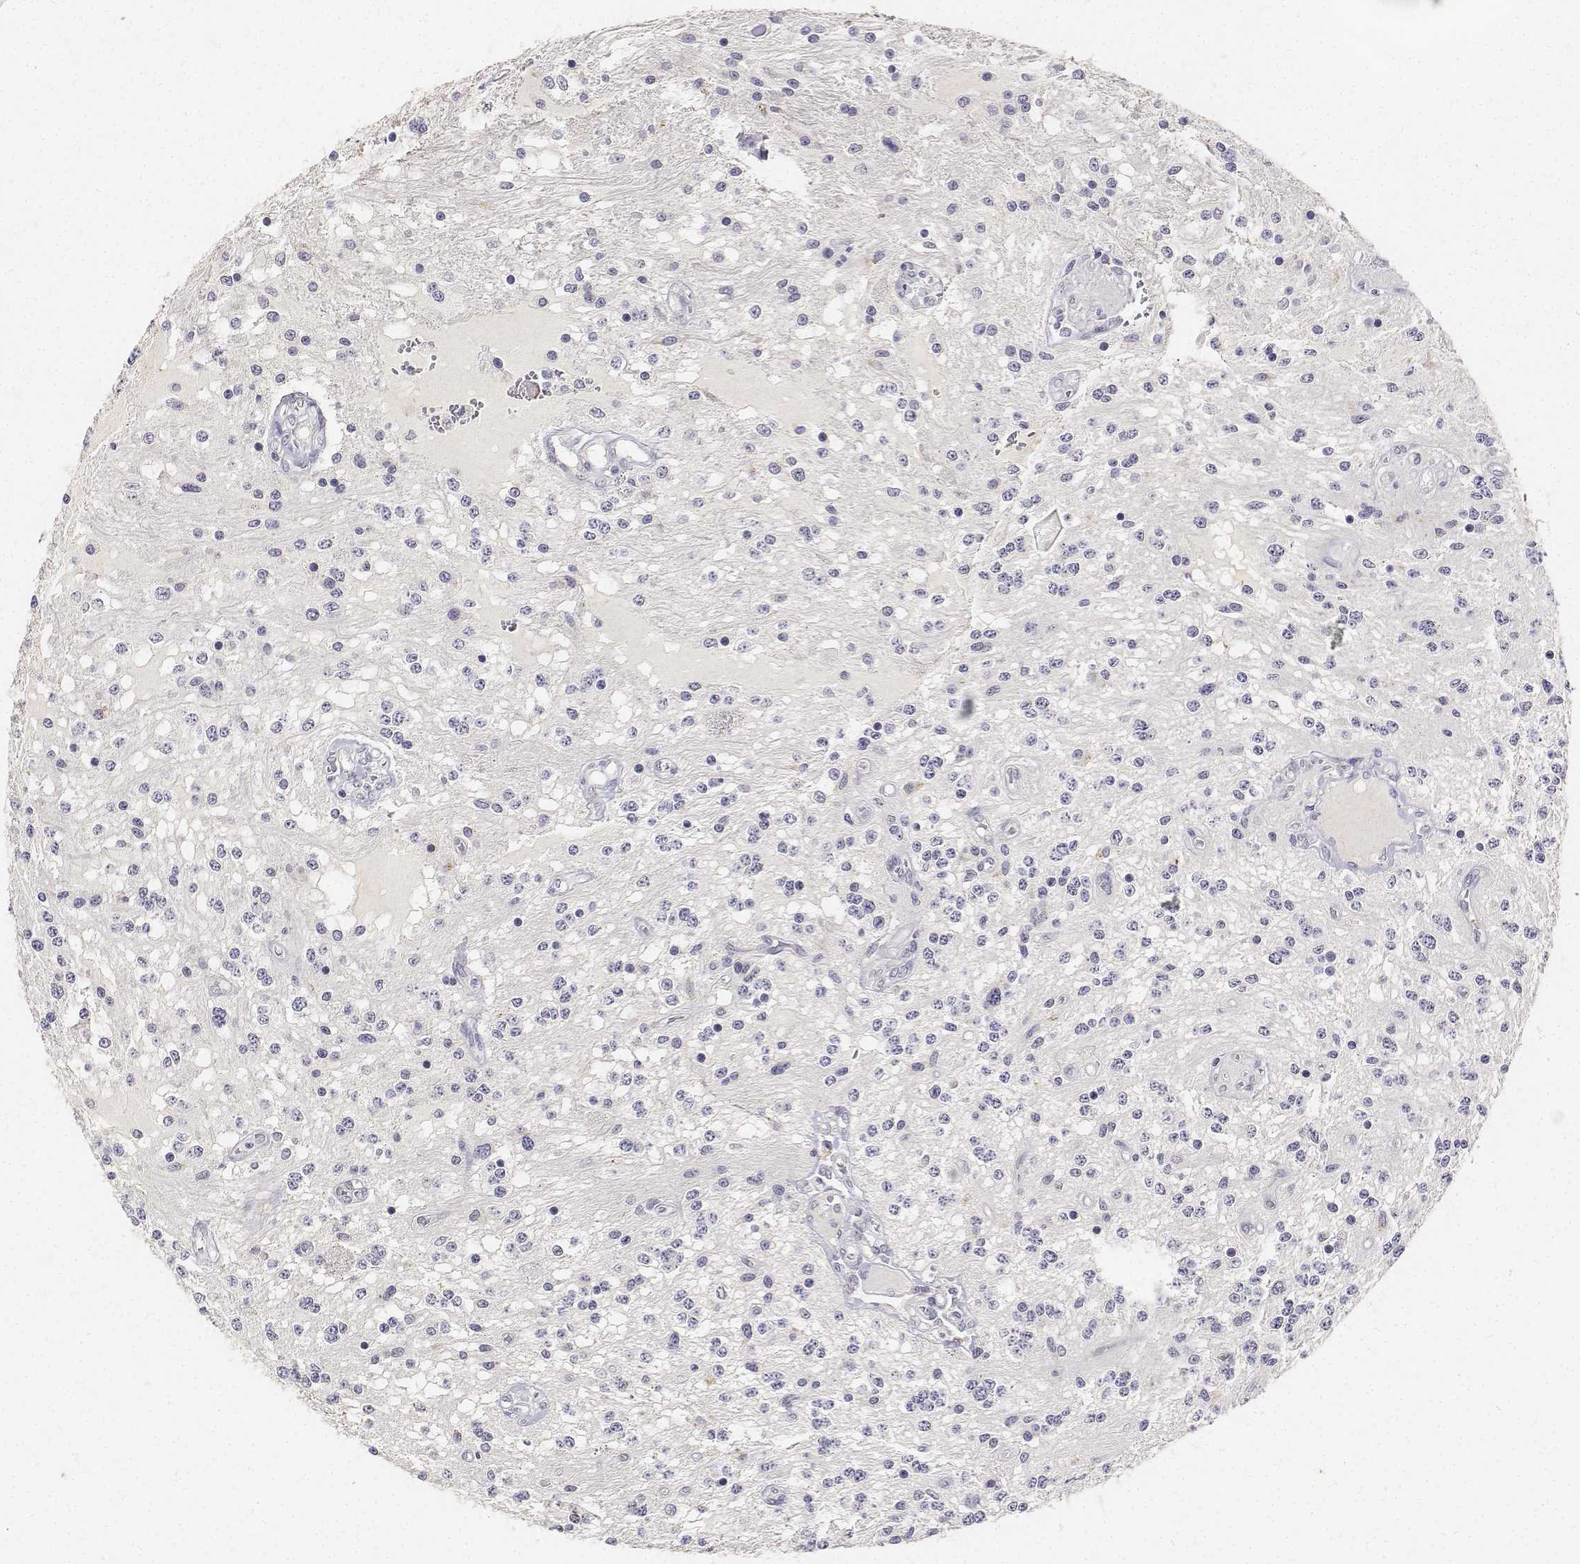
{"staining": {"intensity": "negative", "quantity": "none", "location": "none"}, "tissue": "glioma", "cell_type": "Tumor cells", "image_type": "cancer", "snomed": [{"axis": "morphology", "description": "Glioma, malignant, Low grade"}, {"axis": "topography", "description": "Cerebellum"}], "caption": "DAB (3,3'-diaminobenzidine) immunohistochemical staining of human malignant low-grade glioma displays no significant positivity in tumor cells. The staining was performed using DAB (3,3'-diaminobenzidine) to visualize the protein expression in brown, while the nuclei were stained in blue with hematoxylin (Magnification: 20x).", "gene": "PAEP", "patient": {"sex": "female", "age": 14}}